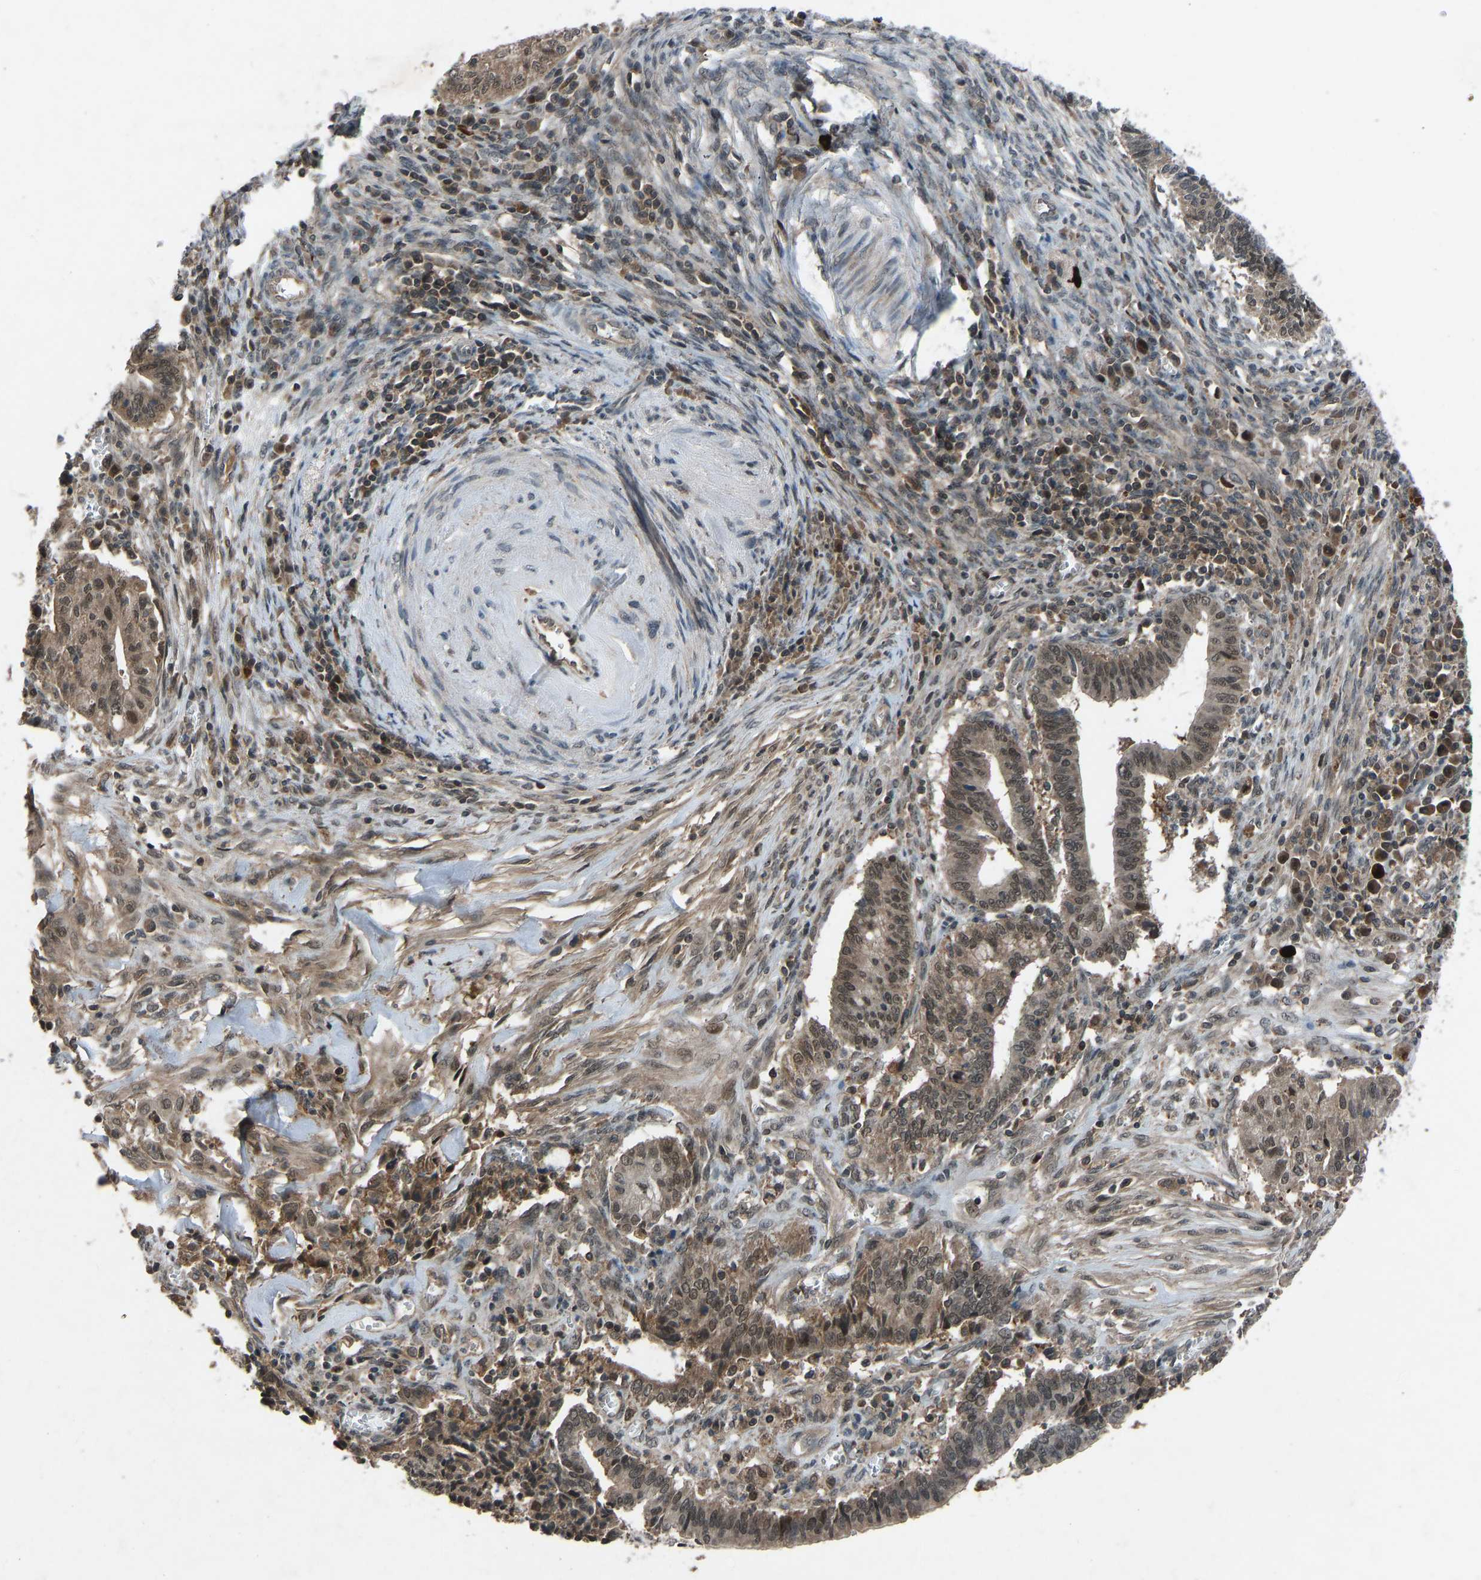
{"staining": {"intensity": "moderate", "quantity": ">75%", "location": "cytoplasmic/membranous,nuclear"}, "tissue": "cervical cancer", "cell_type": "Tumor cells", "image_type": "cancer", "snomed": [{"axis": "morphology", "description": "Adenocarcinoma, NOS"}, {"axis": "topography", "description": "Cervix"}], "caption": "Tumor cells display moderate cytoplasmic/membranous and nuclear staining in approximately >75% of cells in cervical cancer (adenocarcinoma).", "gene": "SLC43A1", "patient": {"sex": "female", "age": 44}}